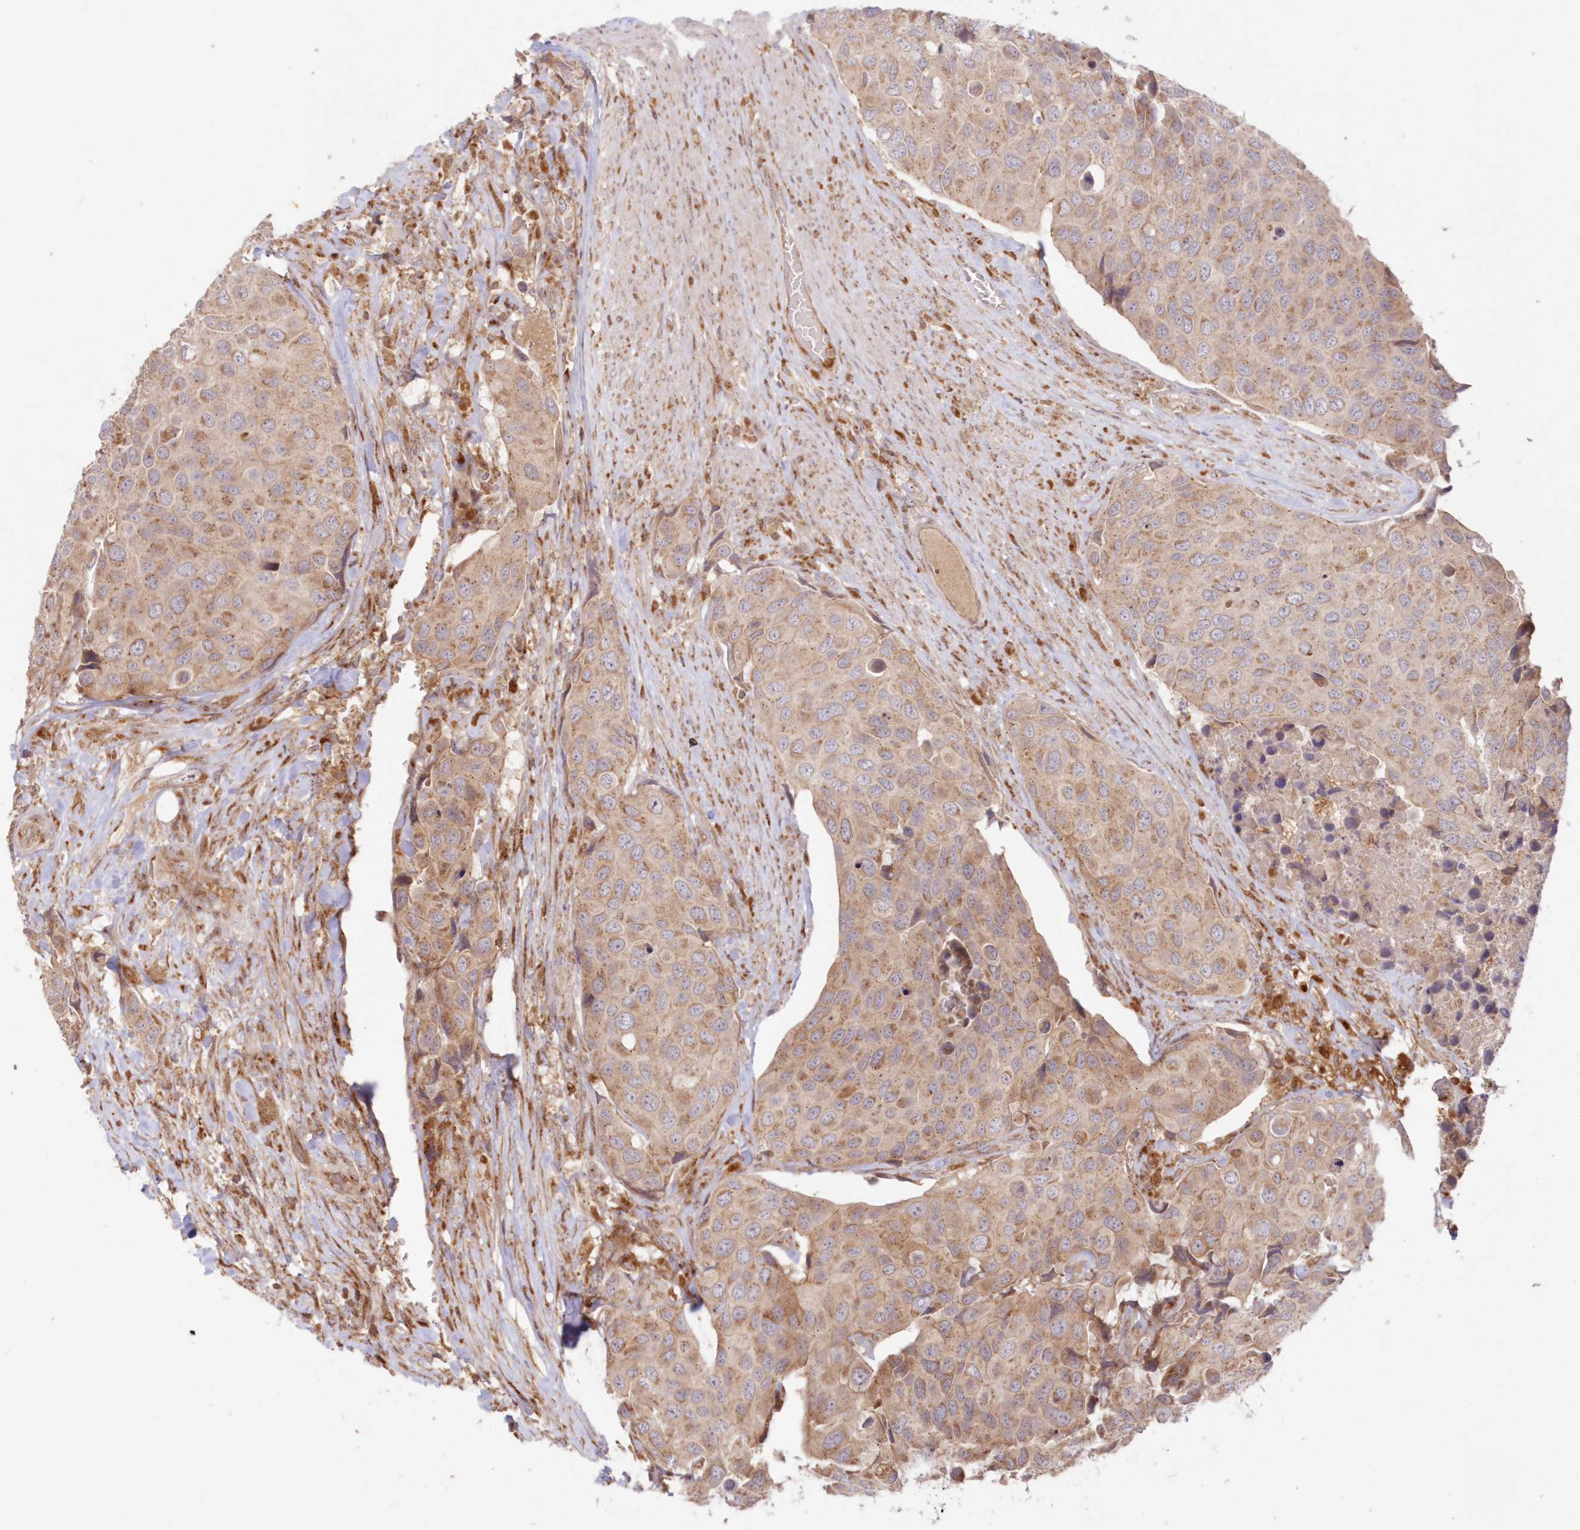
{"staining": {"intensity": "weak", "quantity": ">75%", "location": "cytoplasmic/membranous"}, "tissue": "urothelial cancer", "cell_type": "Tumor cells", "image_type": "cancer", "snomed": [{"axis": "morphology", "description": "Urothelial carcinoma, High grade"}, {"axis": "topography", "description": "Urinary bladder"}], "caption": "Urothelial cancer stained with a protein marker shows weak staining in tumor cells.", "gene": "ABCC3", "patient": {"sex": "male", "age": 74}}